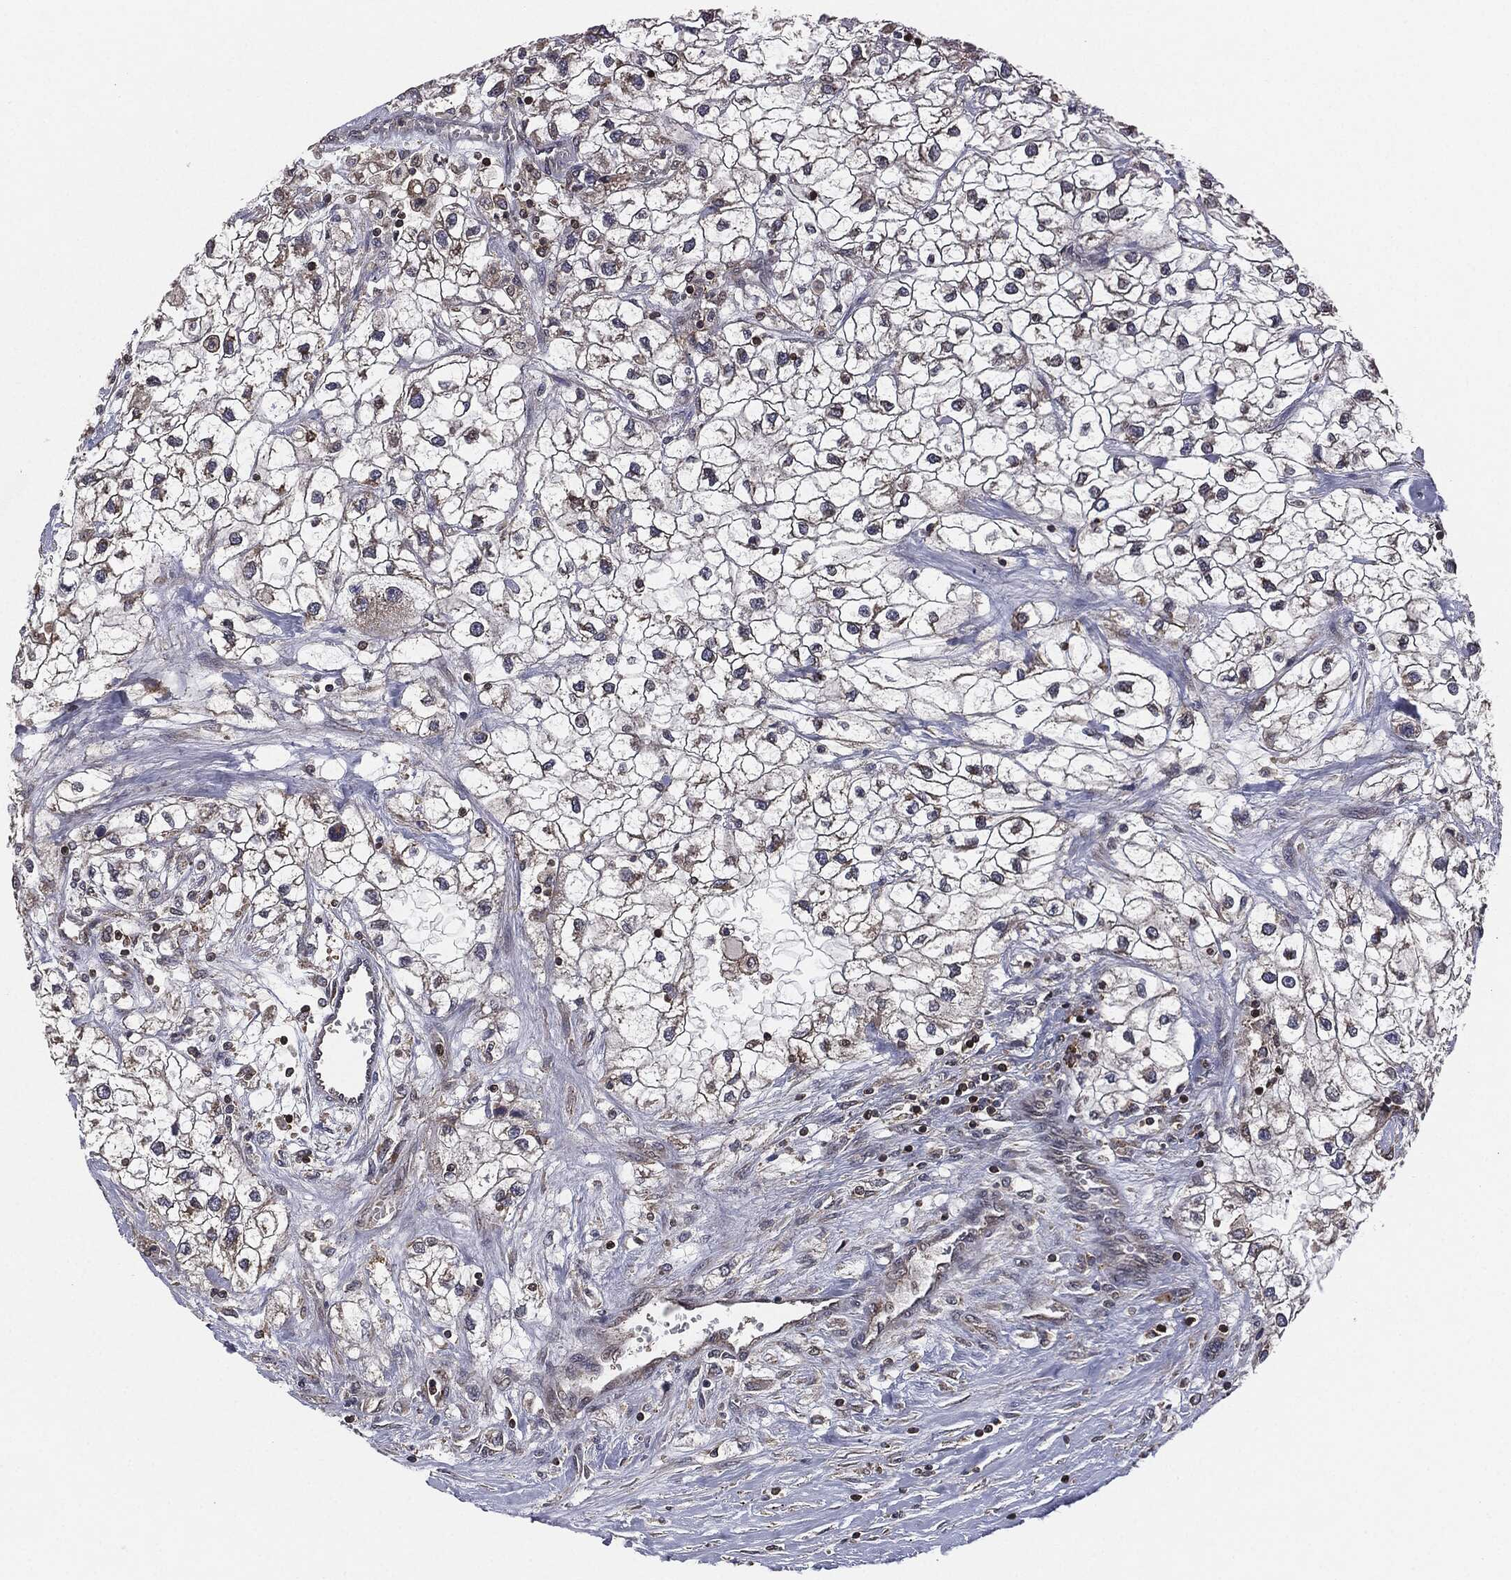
{"staining": {"intensity": "negative", "quantity": "none", "location": "none"}, "tissue": "renal cancer", "cell_type": "Tumor cells", "image_type": "cancer", "snomed": [{"axis": "morphology", "description": "Adenocarcinoma, NOS"}, {"axis": "topography", "description": "Kidney"}], "caption": "IHC micrograph of neoplastic tissue: adenocarcinoma (renal) stained with DAB demonstrates no significant protein expression in tumor cells.", "gene": "UBR1", "patient": {"sex": "male", "age": 59}}